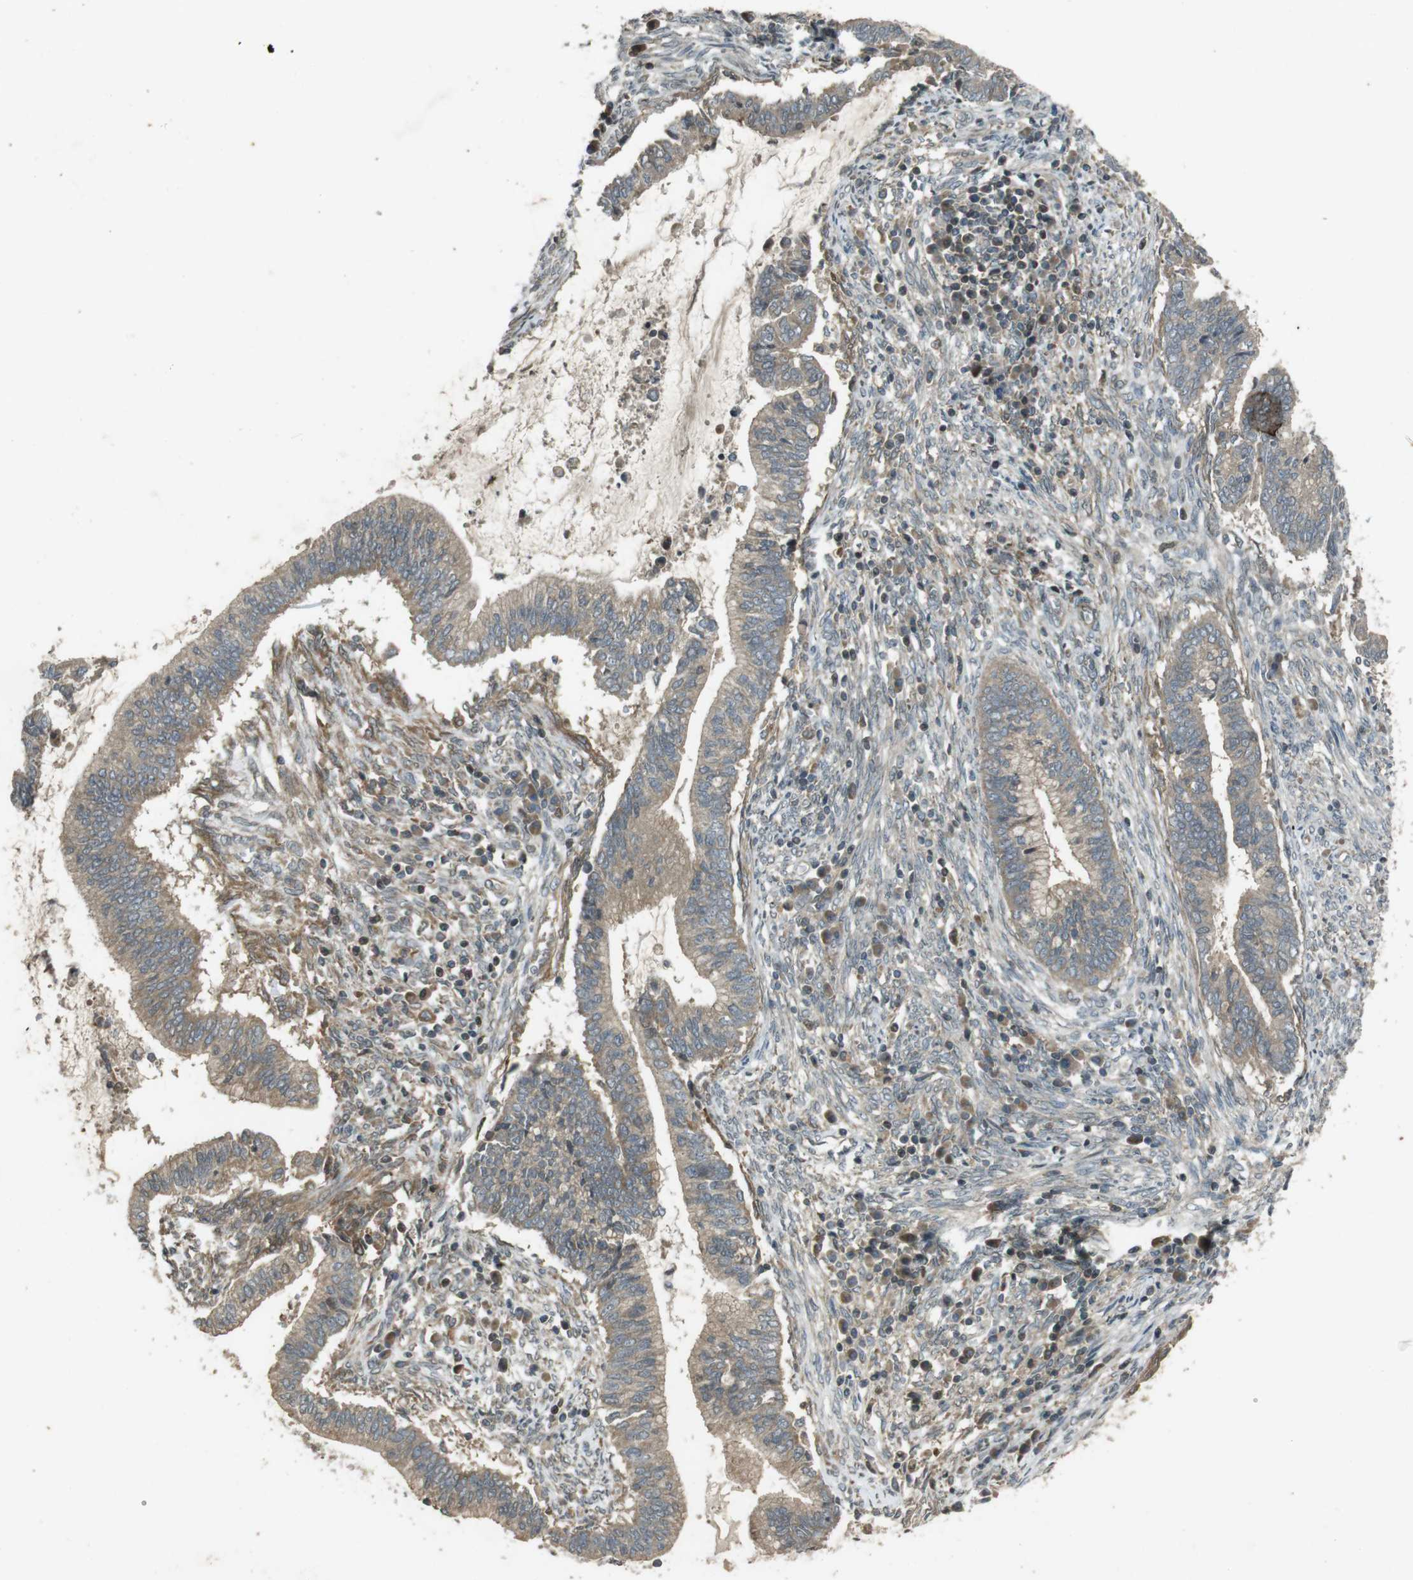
{"staining": {"intensity": "weak", "quantity": ">75%", "location": "cytoplasmic/membranous"}, "tissue": "cervical cancer", "cell_type": "Tumor cells", "image_type": "cancer", "snomed": [{"axis": "morphology", "description": "Adenocarcinoma, NOS"}, {"axis": "topography", "description": "Cervix"}], "caption": "Cervical cancer (adenocarcinoma) was stained to show a protein in brown. There is low levels of weak cytoplasmic/membranous staining in approximately >75% of tumor cells.", "gene": "ZYX", "patient": {"sex": "female", "age": 44}}